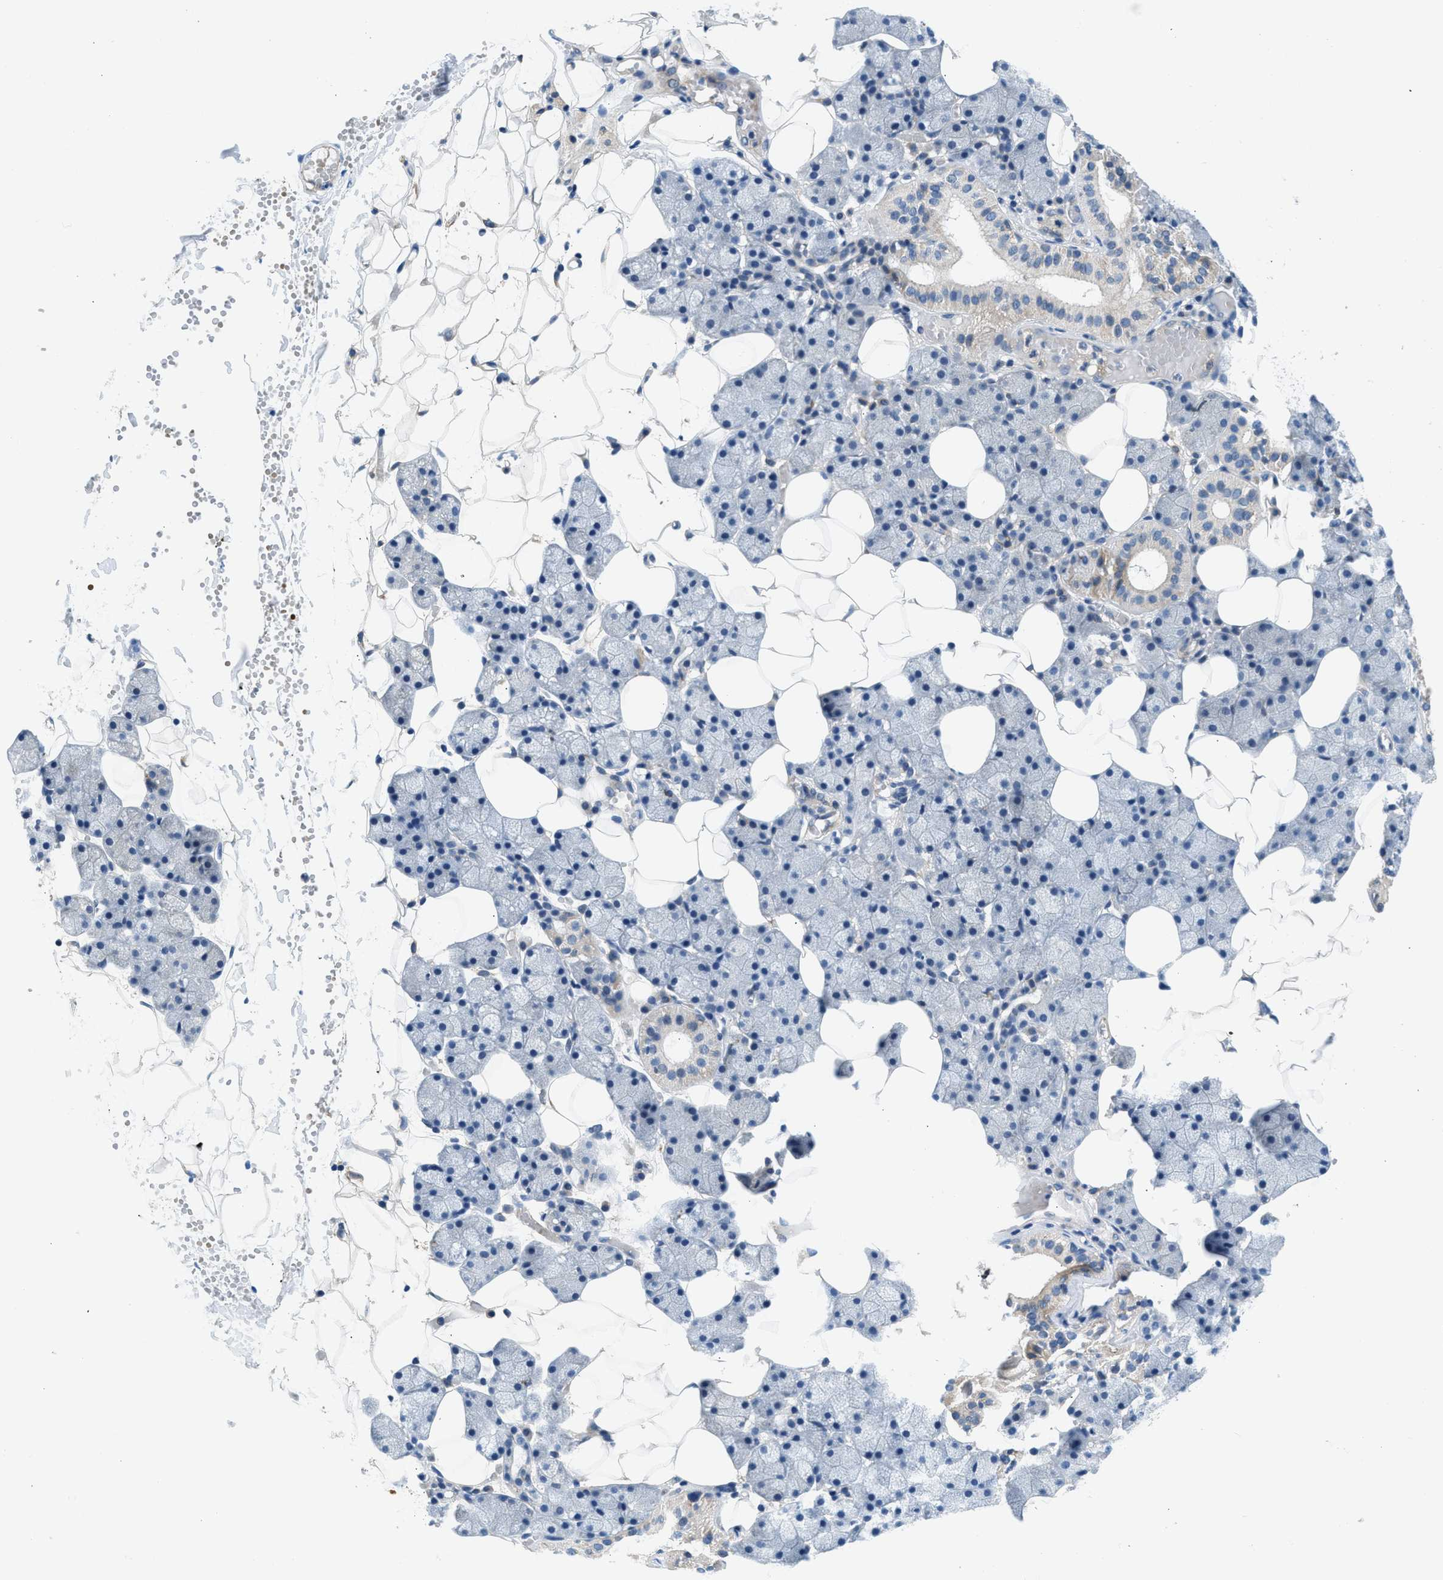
{"staining": {"intensity": "weak", "quantity": "<25%", "location": "cytoplasmic/membranous"}, "tissue": "salivary gland", "cell_type": "Glandular cells", "image_type": "normal", "snomed": [{"axis": "morphology", "description": "Normal tissue, NOS"}, {"axis": "topography", "description": "Salivary gland"}], "caption": "Salivary gland was stained to show a protein in brown. There is no significant expression in glandular cells. The staining was performed using DAB (3,3'-diaminobenzidine) to visualize the protein expression in brown, while the nuclei were stained in blue with hematoxylin (Magnification: 20x).", "gene": "LPIN2", "patient": {"sex": "female", "age": 33}}